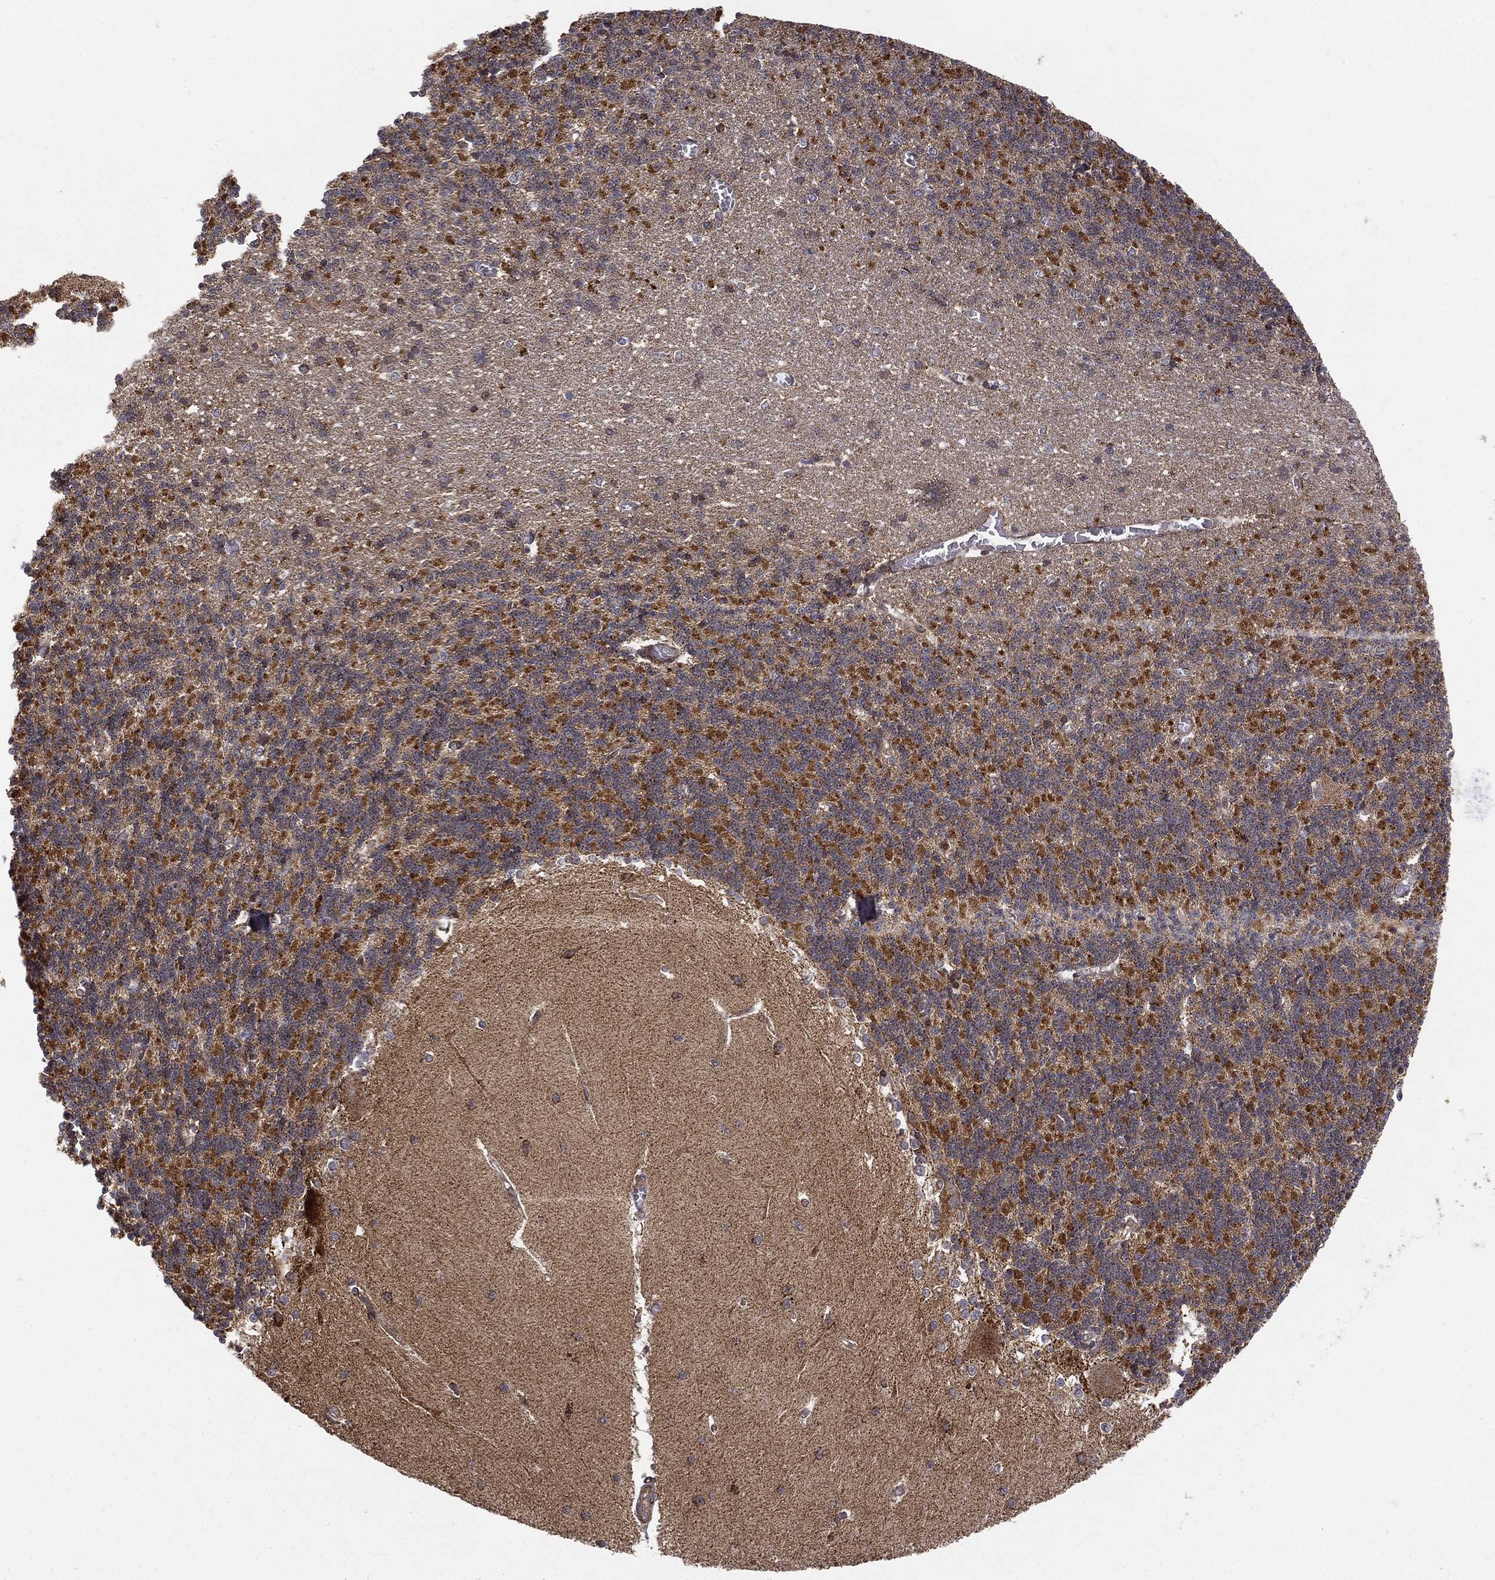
{"staining": {"intensity": "negative", "quantity": "none", "location": "none"}, "tissue": "cerebellum", "cell_type": "Cells in granular layer", "image_type": "normal", "snomed": [{"axis": "morphology", "description": "Normal tissue, NOS"}, {"axis": "topography", "description": "Cerebellum"}], "caption": "DAB (3,3'-diaminobenzidine) immunohistochemical staining of normal human cerebellum reveals no significant positivity in cells in granular layer.", "gene": "MTOR", "patient": {"sex": "male", "age": 37}}